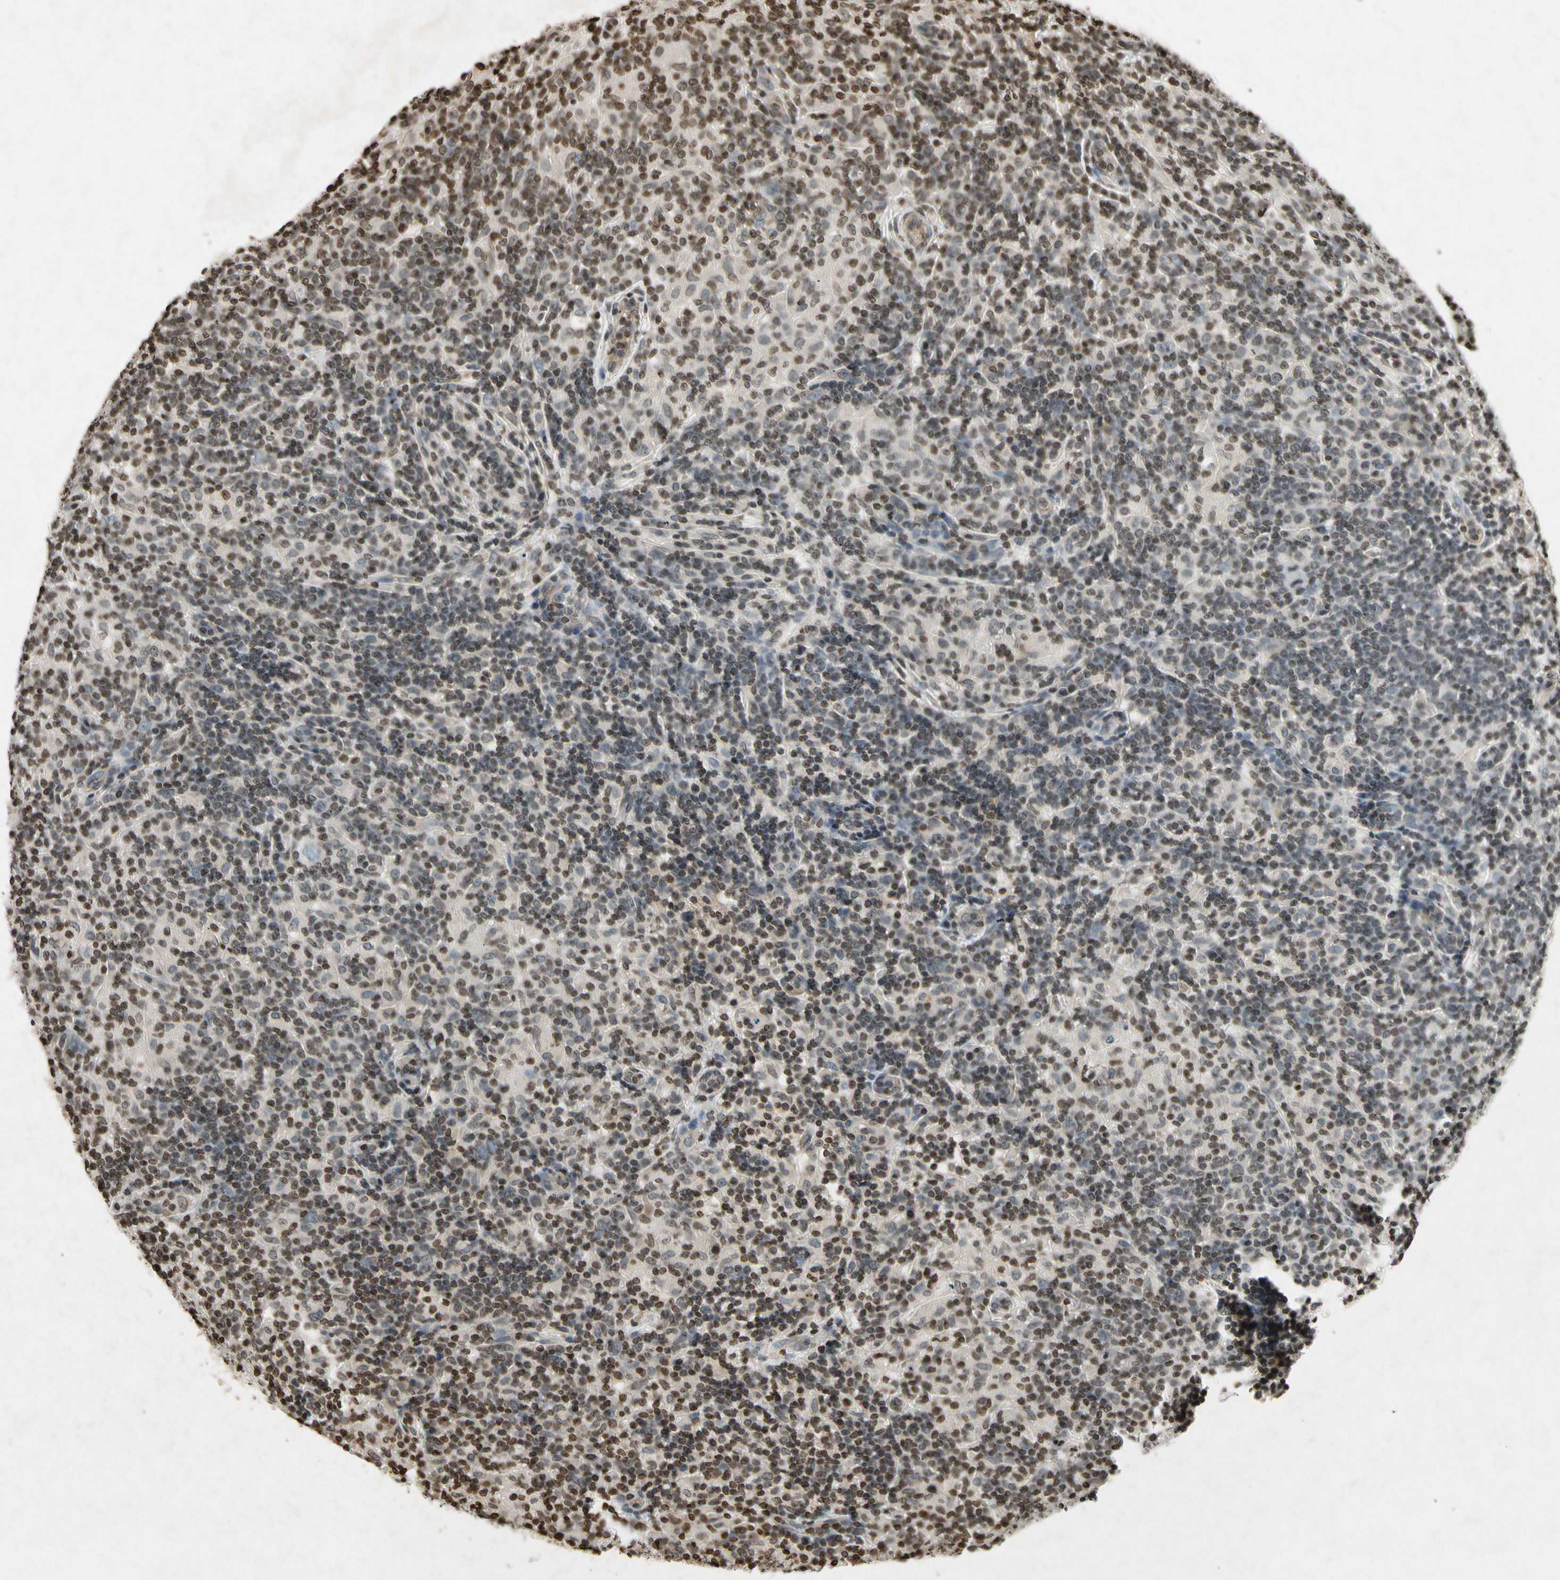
{"staining": {"intensity": "weak", "quantity": ">75%", "location": "nuclear"}, "tissue": "lymphoma", "cell_type": "Tumor cells", "image_type": "cancer", "snomed": [{"axis": "morphology", "description": "Hodgkin's disease, NOS"}, {"axis": "topography", "description": "Lymph node"}], "caption": "Protein staining displays weak nuclear staining in approximately >75% of tumor cells in lymphoma.", "gene": "HOXB3", "patient": {"sex": "male", "age": 70}}